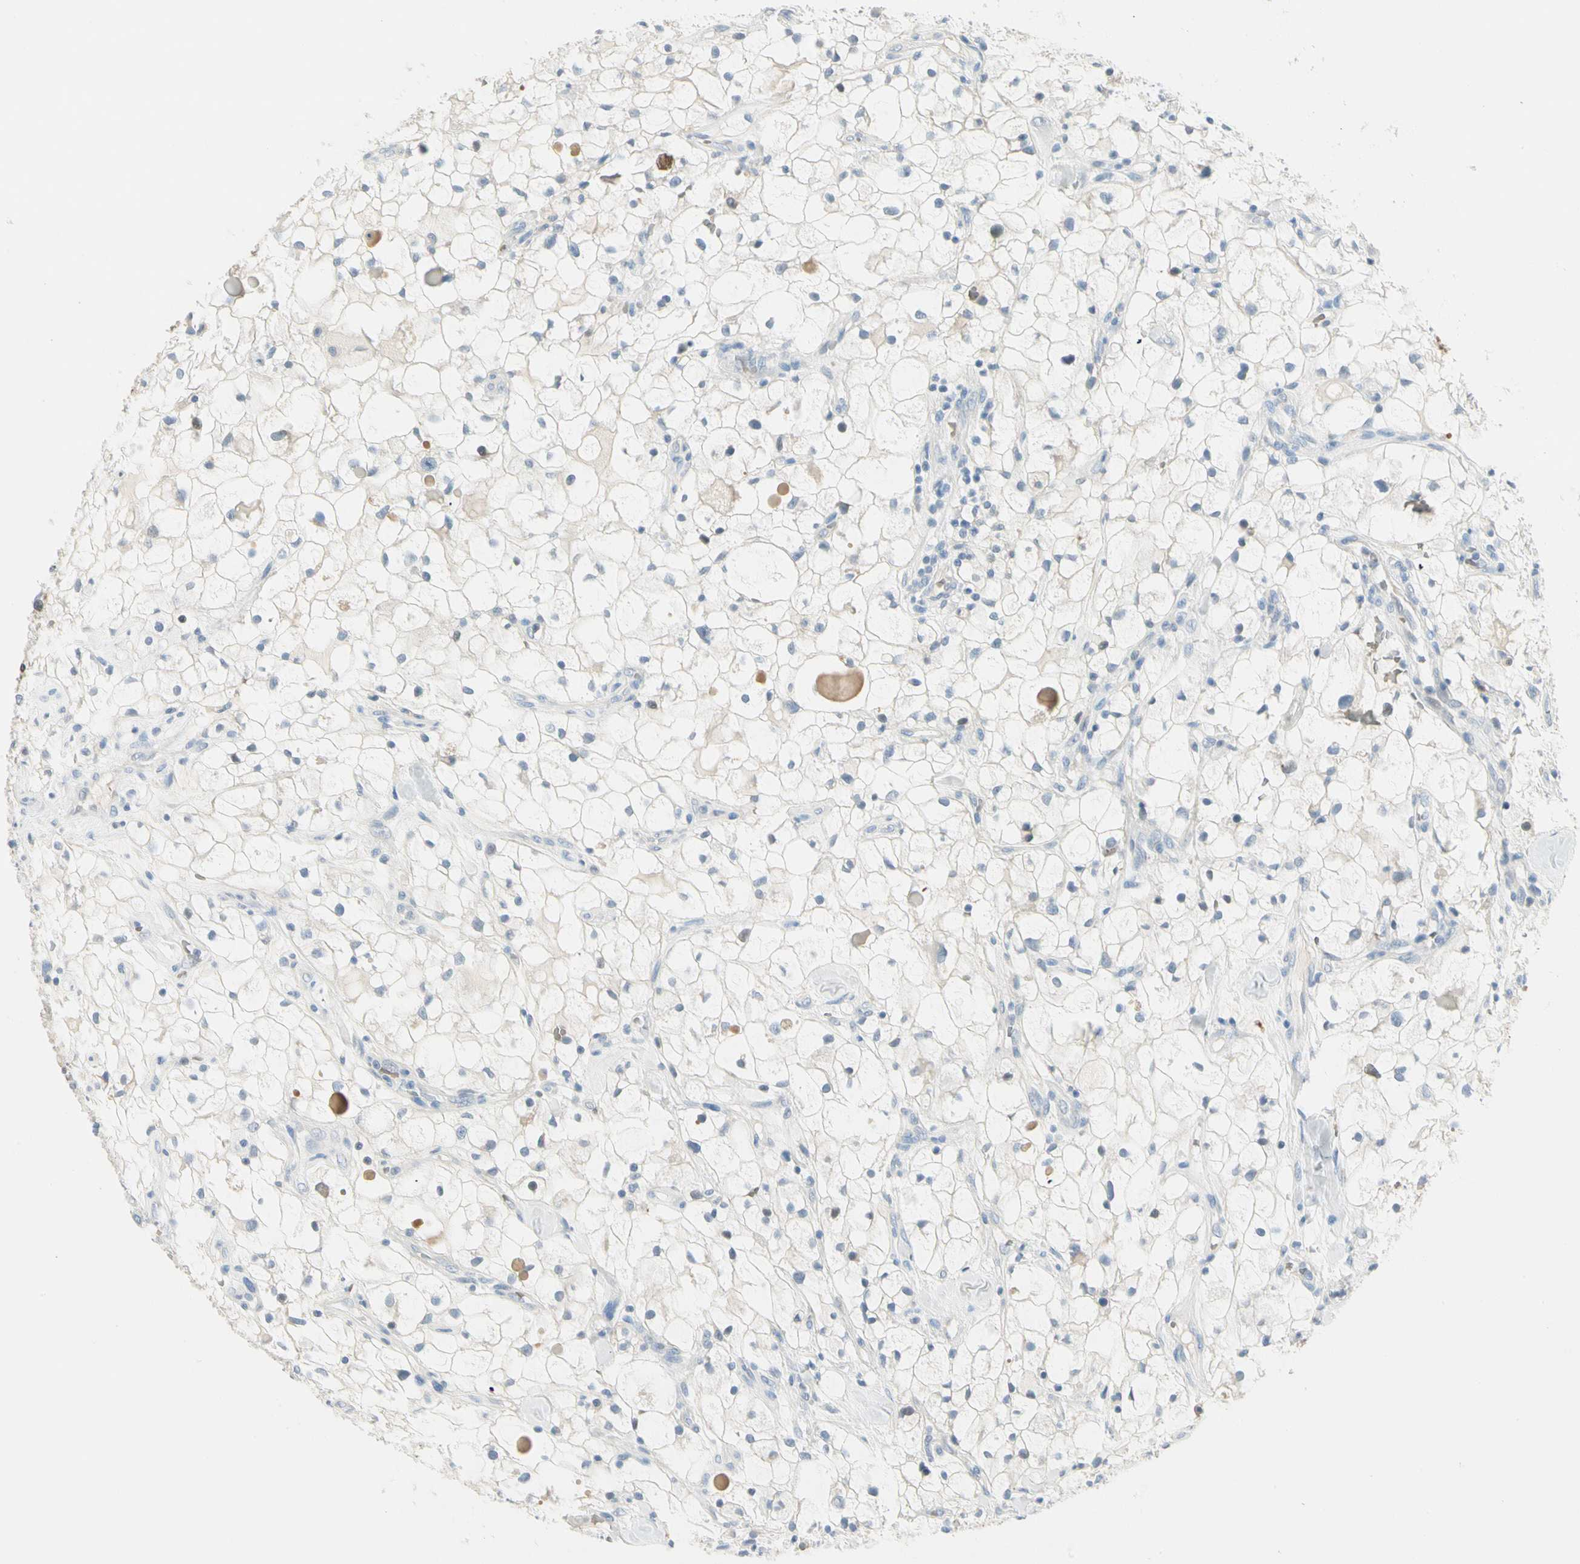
{"staining": {"intensity": "negative", "quantity": "none", "location": "none"}, "tissue": "renal cancer", "cell_type": "Tumor cells", "image_type": "cancer", "snomed": [{"axis": "morphology", "description": "Adenocarcinoma, NOS"}, {"axis": "topography", "description": "Kidney"}], "caption": "Human renal cancer (adenocarcinoma) stained for a protein using immunohistochemistry (IHC) demonstrates no staining in tumor cells.", "gene": "CA1", "patient": {"sex": "female", "age": 60}}